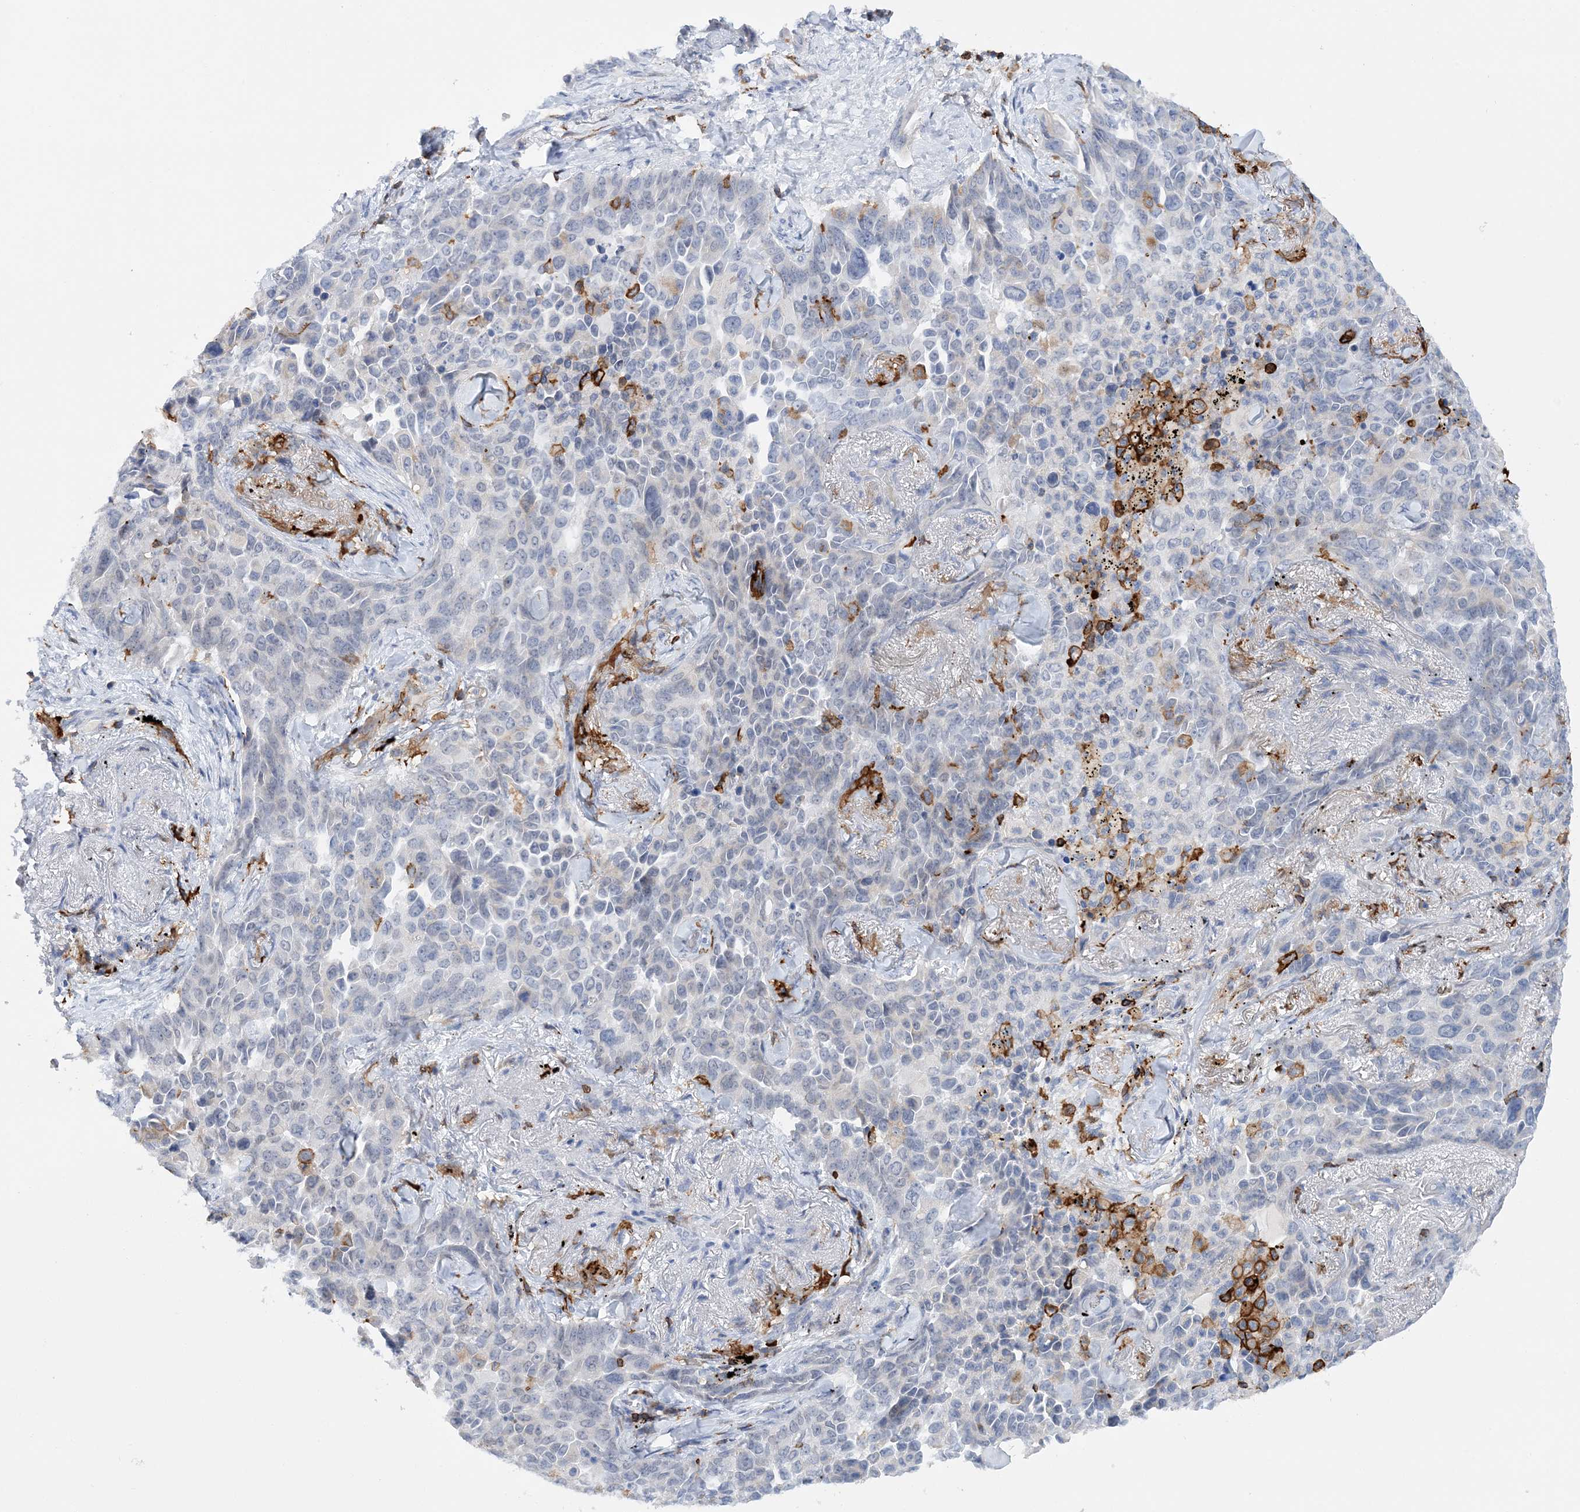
{"staining": {"intensity": "negative", "quantity": "none", "location": "none"}, "tissue": "lung cancer", "cell_type": "Tumor cells", "image_type": "cancer", "snomed": [{"axis": "morphology", "description": "Adenocarcinoma, NOS"}, {"axis": "topography", "description": "Lung"}], "caption": "Immunohistochemistry micrograph of human lung cancer (adenocarcinoma) stained for a protein (brown), which shows no expression in tumor cells. (DAB (3,3'-diaminobenzidine) IHC visualized using brightfield microscopy, high magnification).", "gene": "PRMT9", "patient": {"sex": "female", "age": 67}}